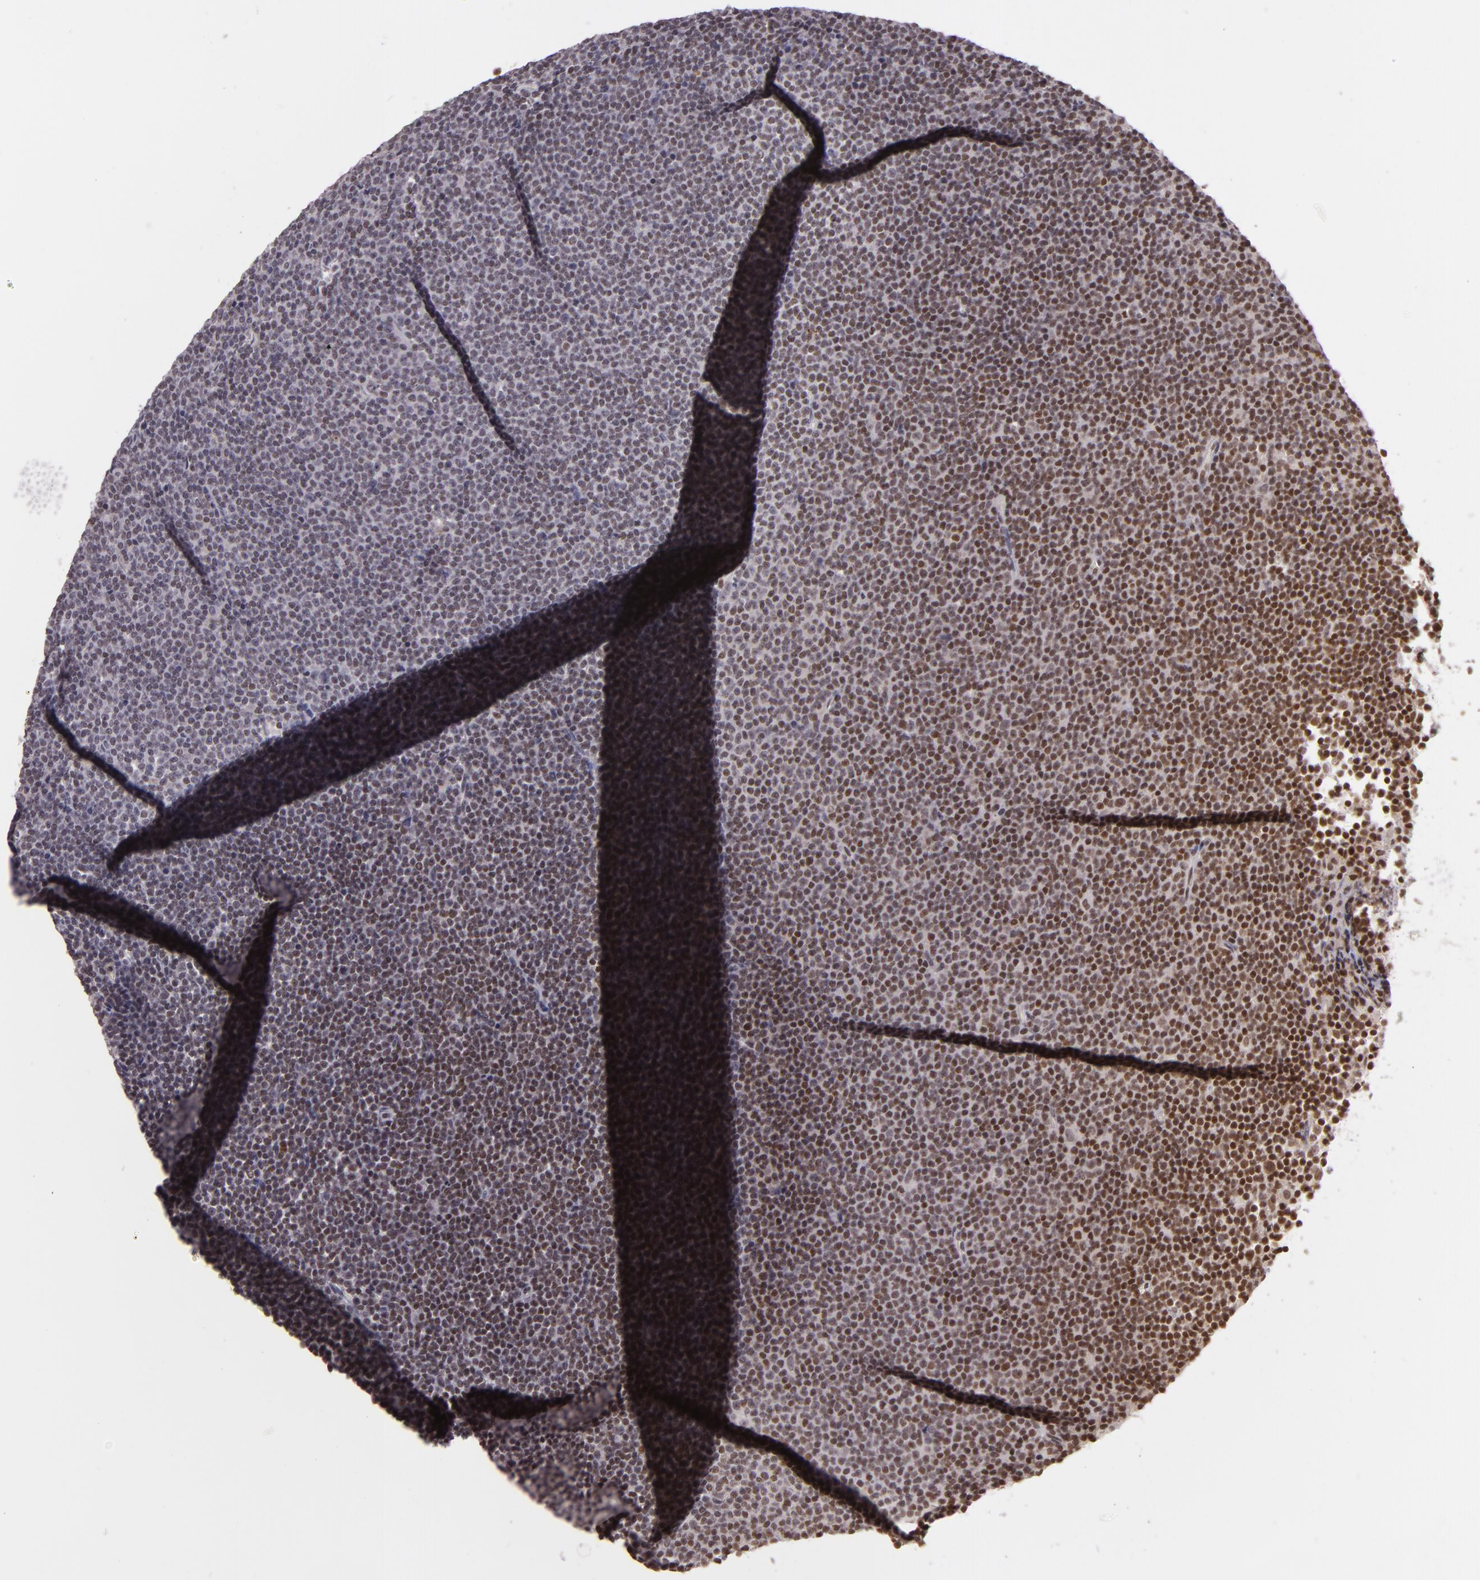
{"staining": {"intensity": "weak", "quantity": "25%-75%", "location": "nuclear"}, "tissue": "lymphoma", "cell_type": "Tumor cells", "image_type": "cancer", "snomed": [{"axis": "morphology", "description": "Malignant lymphoma, non-Hodgkin's type, Low grade"}, {"axis": "topography", "description": "Lymph node"}], "caption": "Human low-grade malignant lymphoma, non-Hodgkin's type stained with a protein marker demonstrates weak staining in tumor cells.", "gene": "ZFX", "patient": {"sex": "female", "age": 69}}